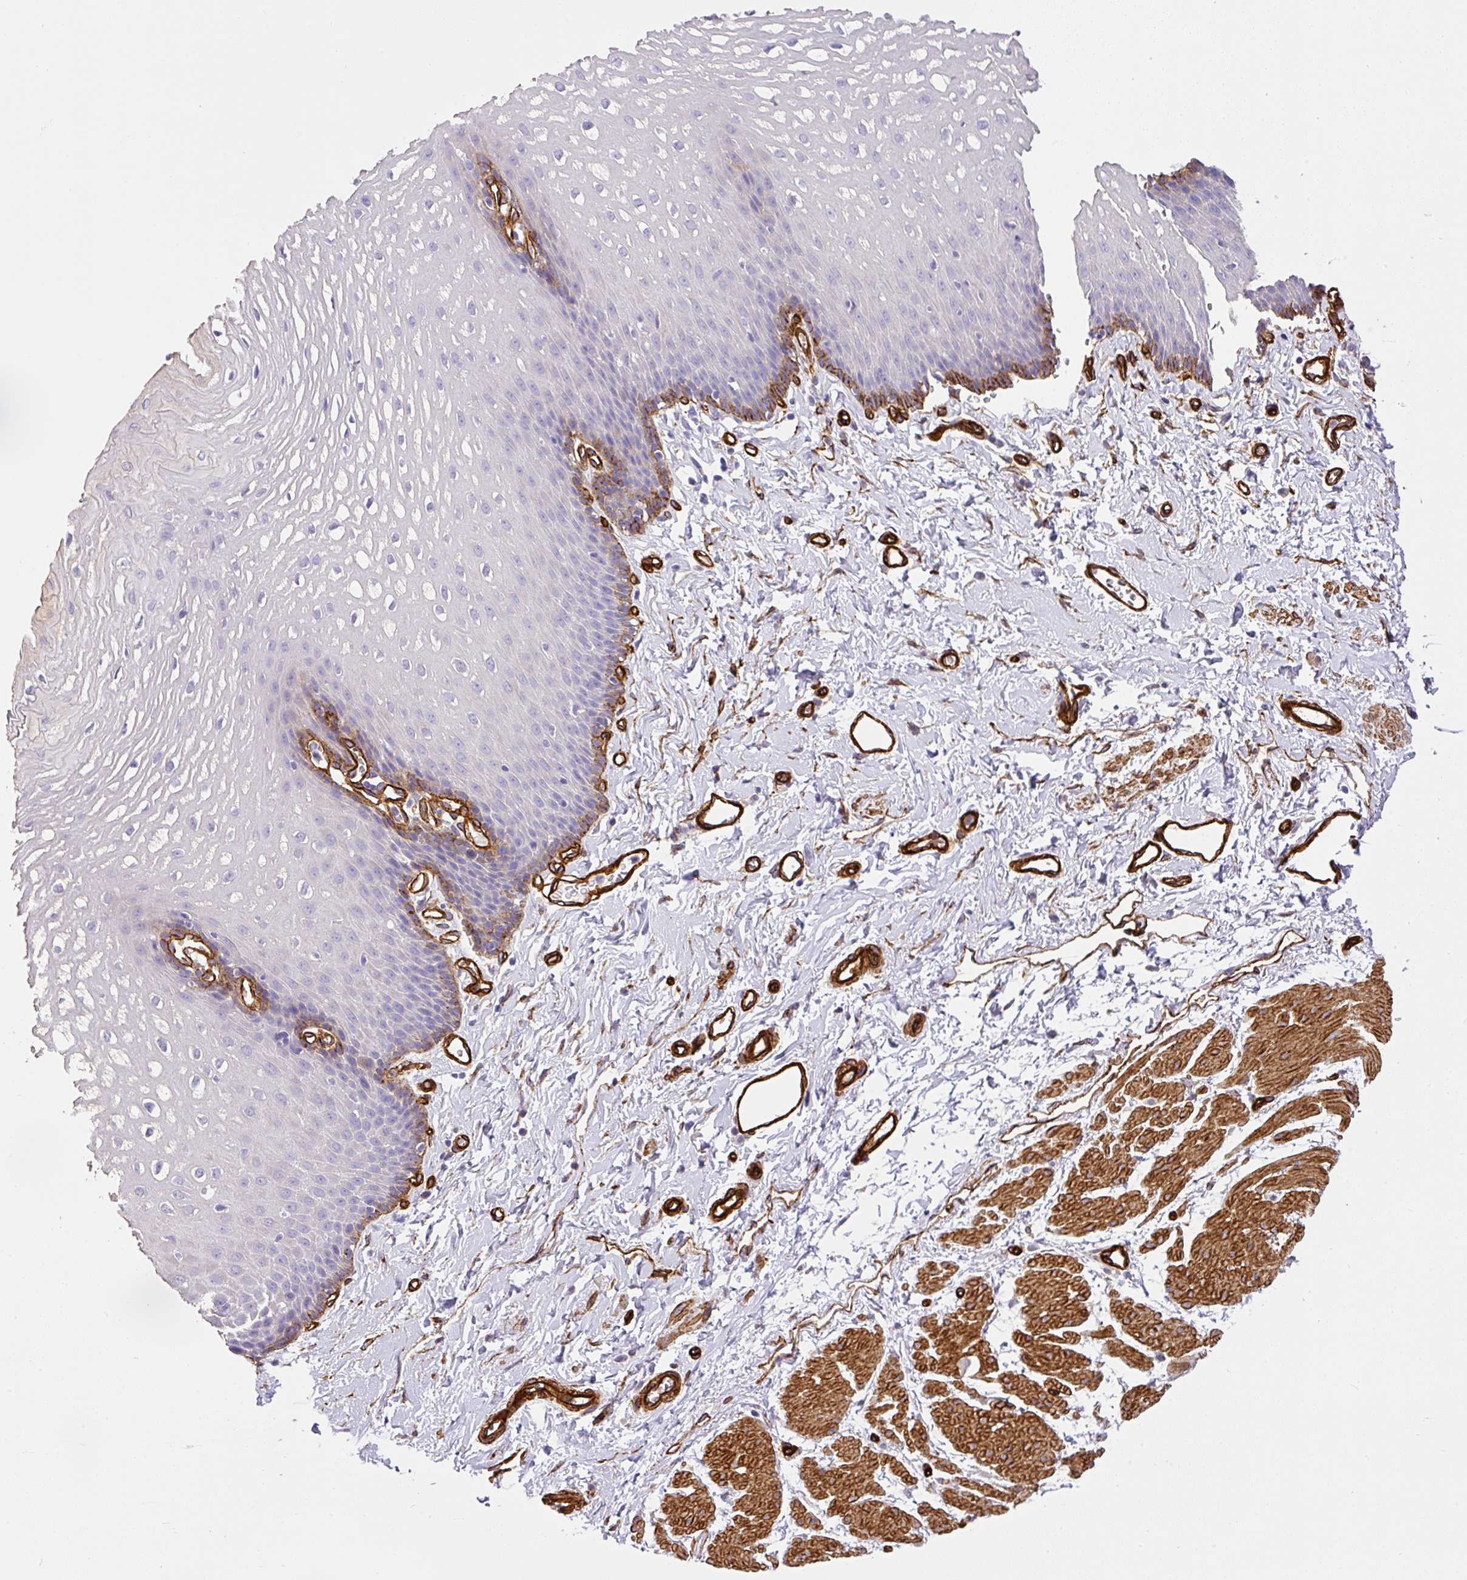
{"staining": {"intensity": "moderate", "quantity": "<25%", "location": "cytoplasmic/membranous"}, "tissue": "esophagus", "cell_type": "Squamous epithelial cells", "image_type": "normal", "snomed": [{"axis": "morphology", "description": "Normal tissue, NOS"}, {"axis": "topography", "description": "Esophagus"}], "caption": "Approximately <25% of squamous epithelial cells in unremarkable esophagus exhibit moderate cytoplasmic/membranous protein staining as visualized by brown immunohistochemical staining.", "gene": "SLC25A17", "patient": {"sex": "male", "age": 70}}